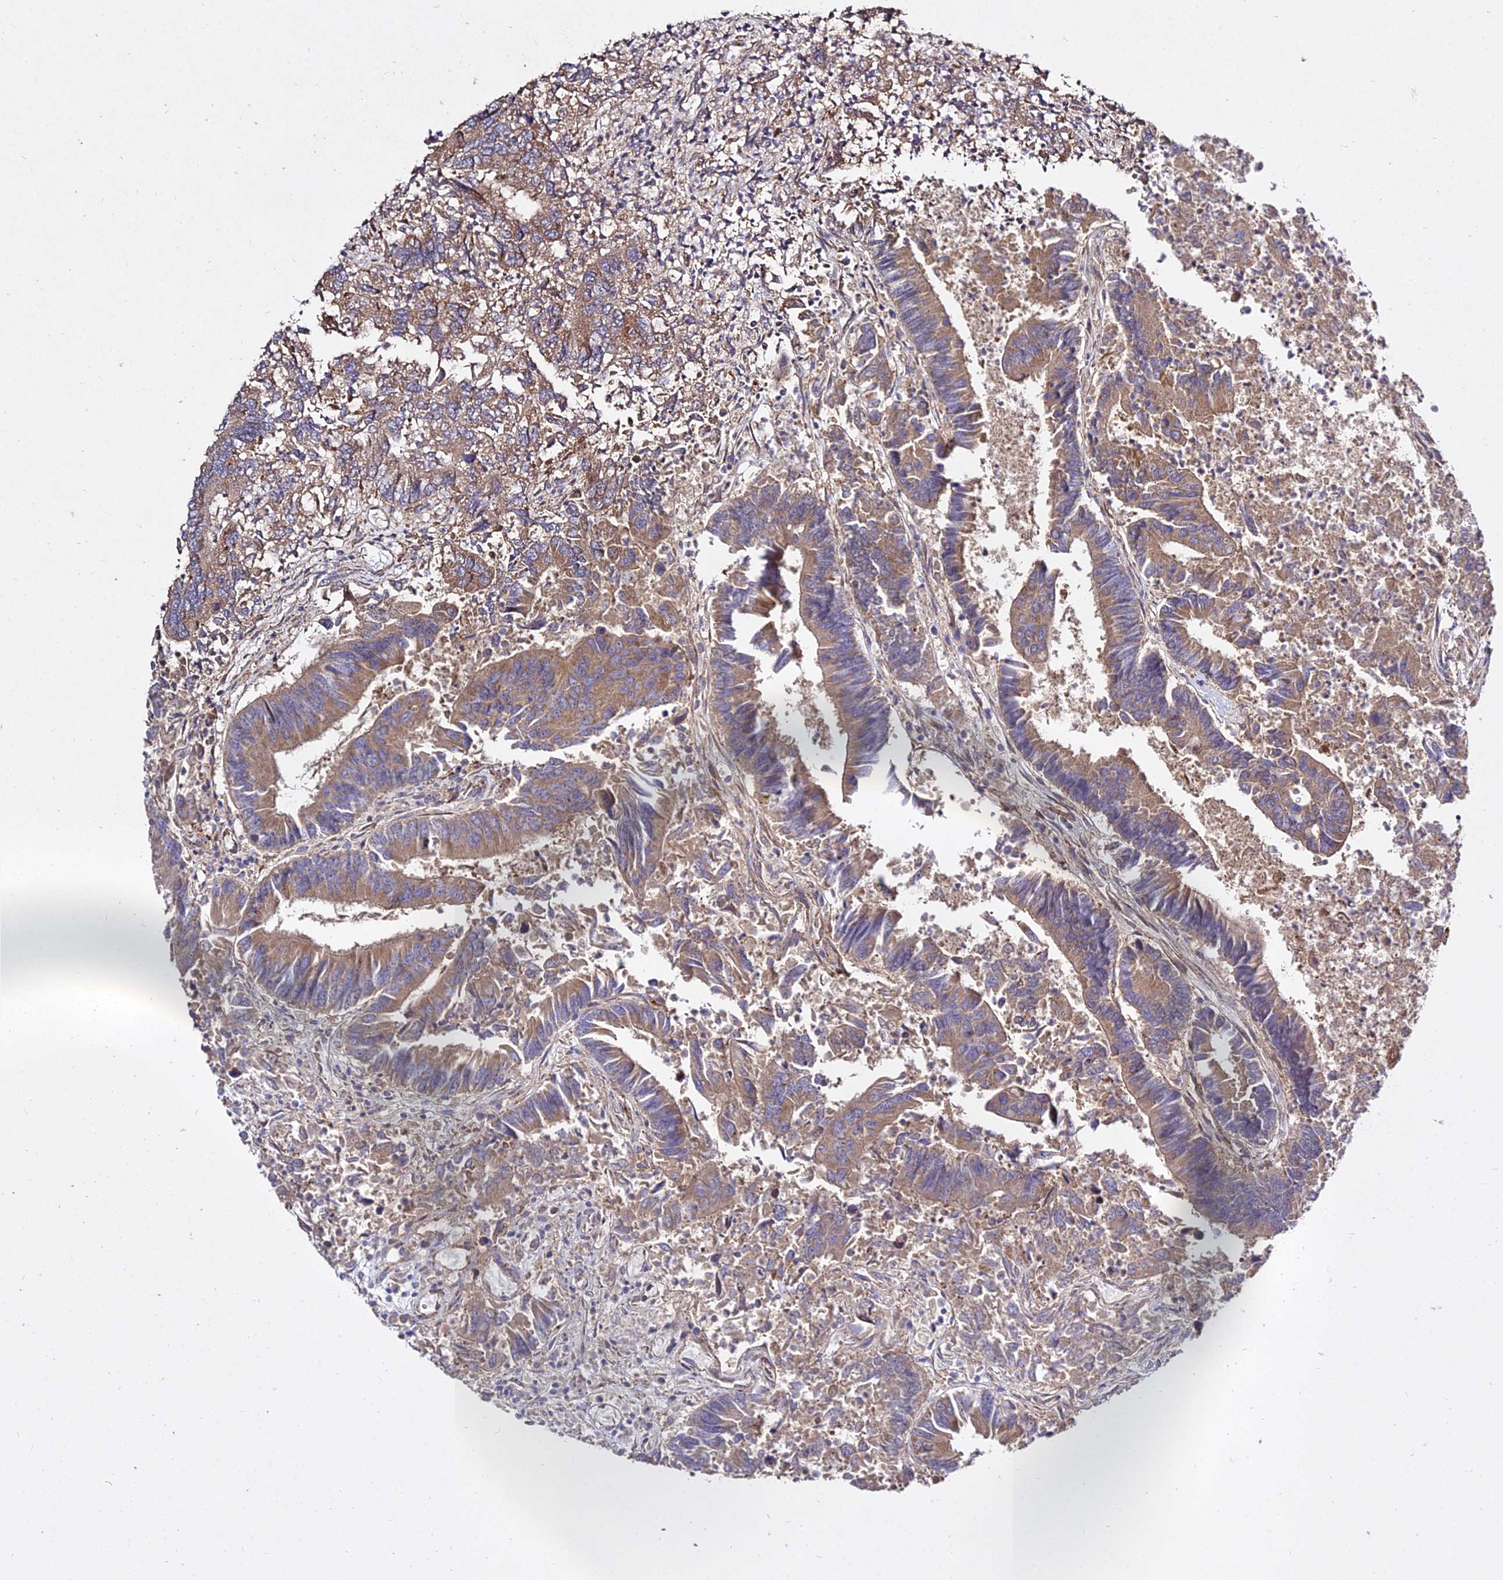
{"staining": {"intensity": "moderate", "quantity": ">75%", "location": "cytoplasmic/membranous"}, "tissue": "colorectal cancer", "cell_type": "Tumor cells", "image_type": "cancer", "snomed": [{"axis": "morphology", "description": "Adenocarcinoma, NOS"}, {"axis": "topography", "description": "Colon"}], "caption": "Brown immunohistochemical staining in human colorectal cancer demonstrates moderate cytoplasmic/membranous positivity in approximately >75% of tumor cells. (Brightfield microscopy of DAB IHC at high magnification).", "gene": "GRTP1", "patient": {"sex": "female", "age": 67}}